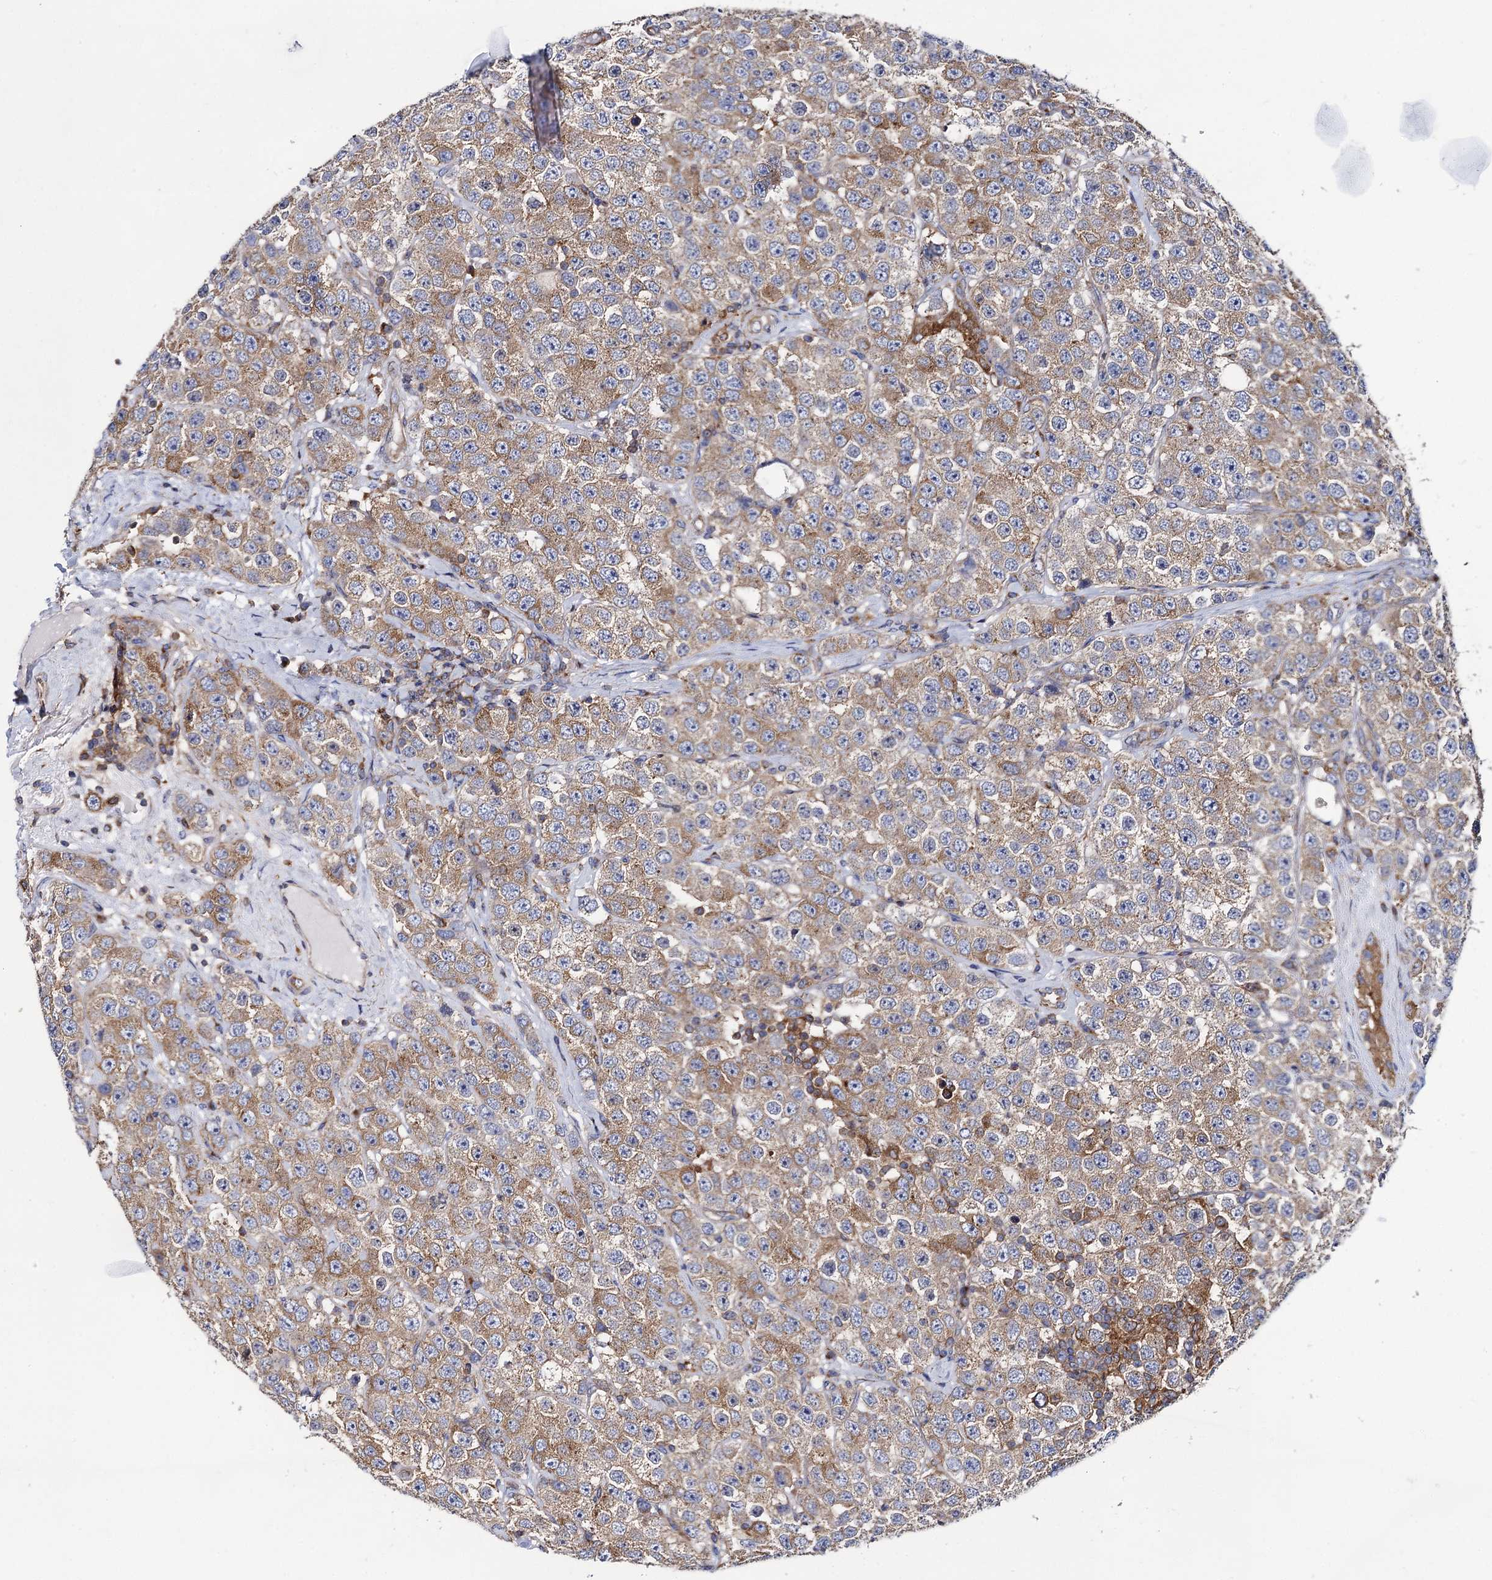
{"staining": {"intensity": "moderate", "quantity": "25%-75%", "location": "cytoplasmic/membranous"}, "tissue": "testis cancer", "cell_type": "Tumor cells", "image_type": "cancer", "snomed": [{"axis": "morphology", "description": "Seminoma, NOS"}, {"axis": "topography", "description": "Testis"}], "caption": "Immunohistochemical staining of human testis cancer (seminoma) shows moderate cytoplasmic/membranous protein expression in about 25%-75% of tumor cells.", "gene": "DYDC1", "patient": {"sex": "male", "age": 28}}